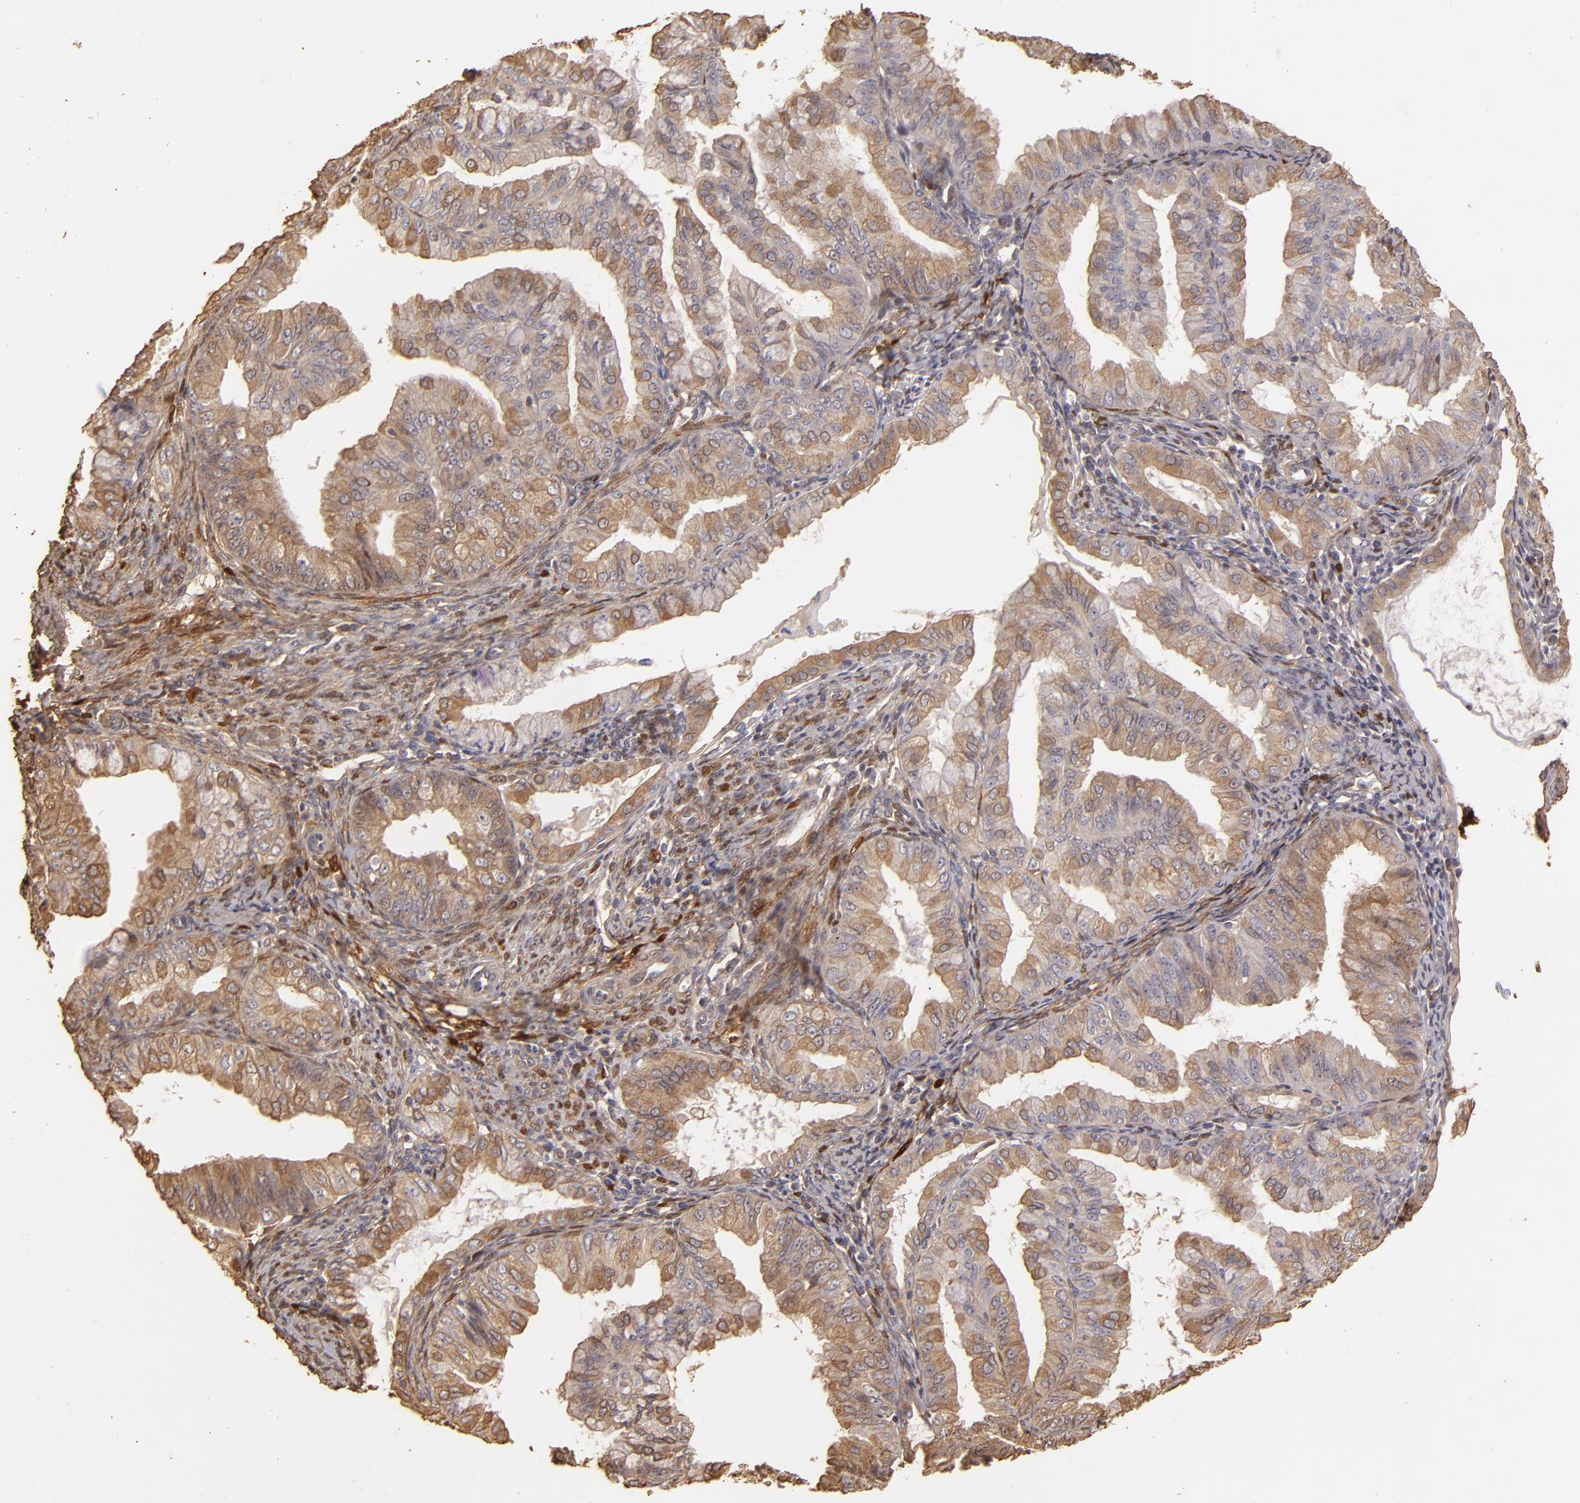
{"staining": {"intensity": "moderate", "quantity": ">75%", "location": "cytoplasmic/membranous"}, "tissue": "endometrial cancer", "cell_type": "Tumor cells", "image_type": "cancer", "snomed": [{"axis": "morphology", "description": "Adenocarcinoma, NOS"}, {"axis": "topography", "description": "Endometrium"}], "caption": "Endometrial cancer (adenocarcinoma) tissue reveals moderate cytoplasmic/membranous positivity in about >75% of tumor cells, visualized by immunohistochemistry. (Stains: DAB (3,3'-diaminobenzidine) in brown, nuclei in blue, Microscopy: brightfield microscopy at high magnification).", "gene": "HSPB6", "patient": {"sex": "female", "age": 76}}